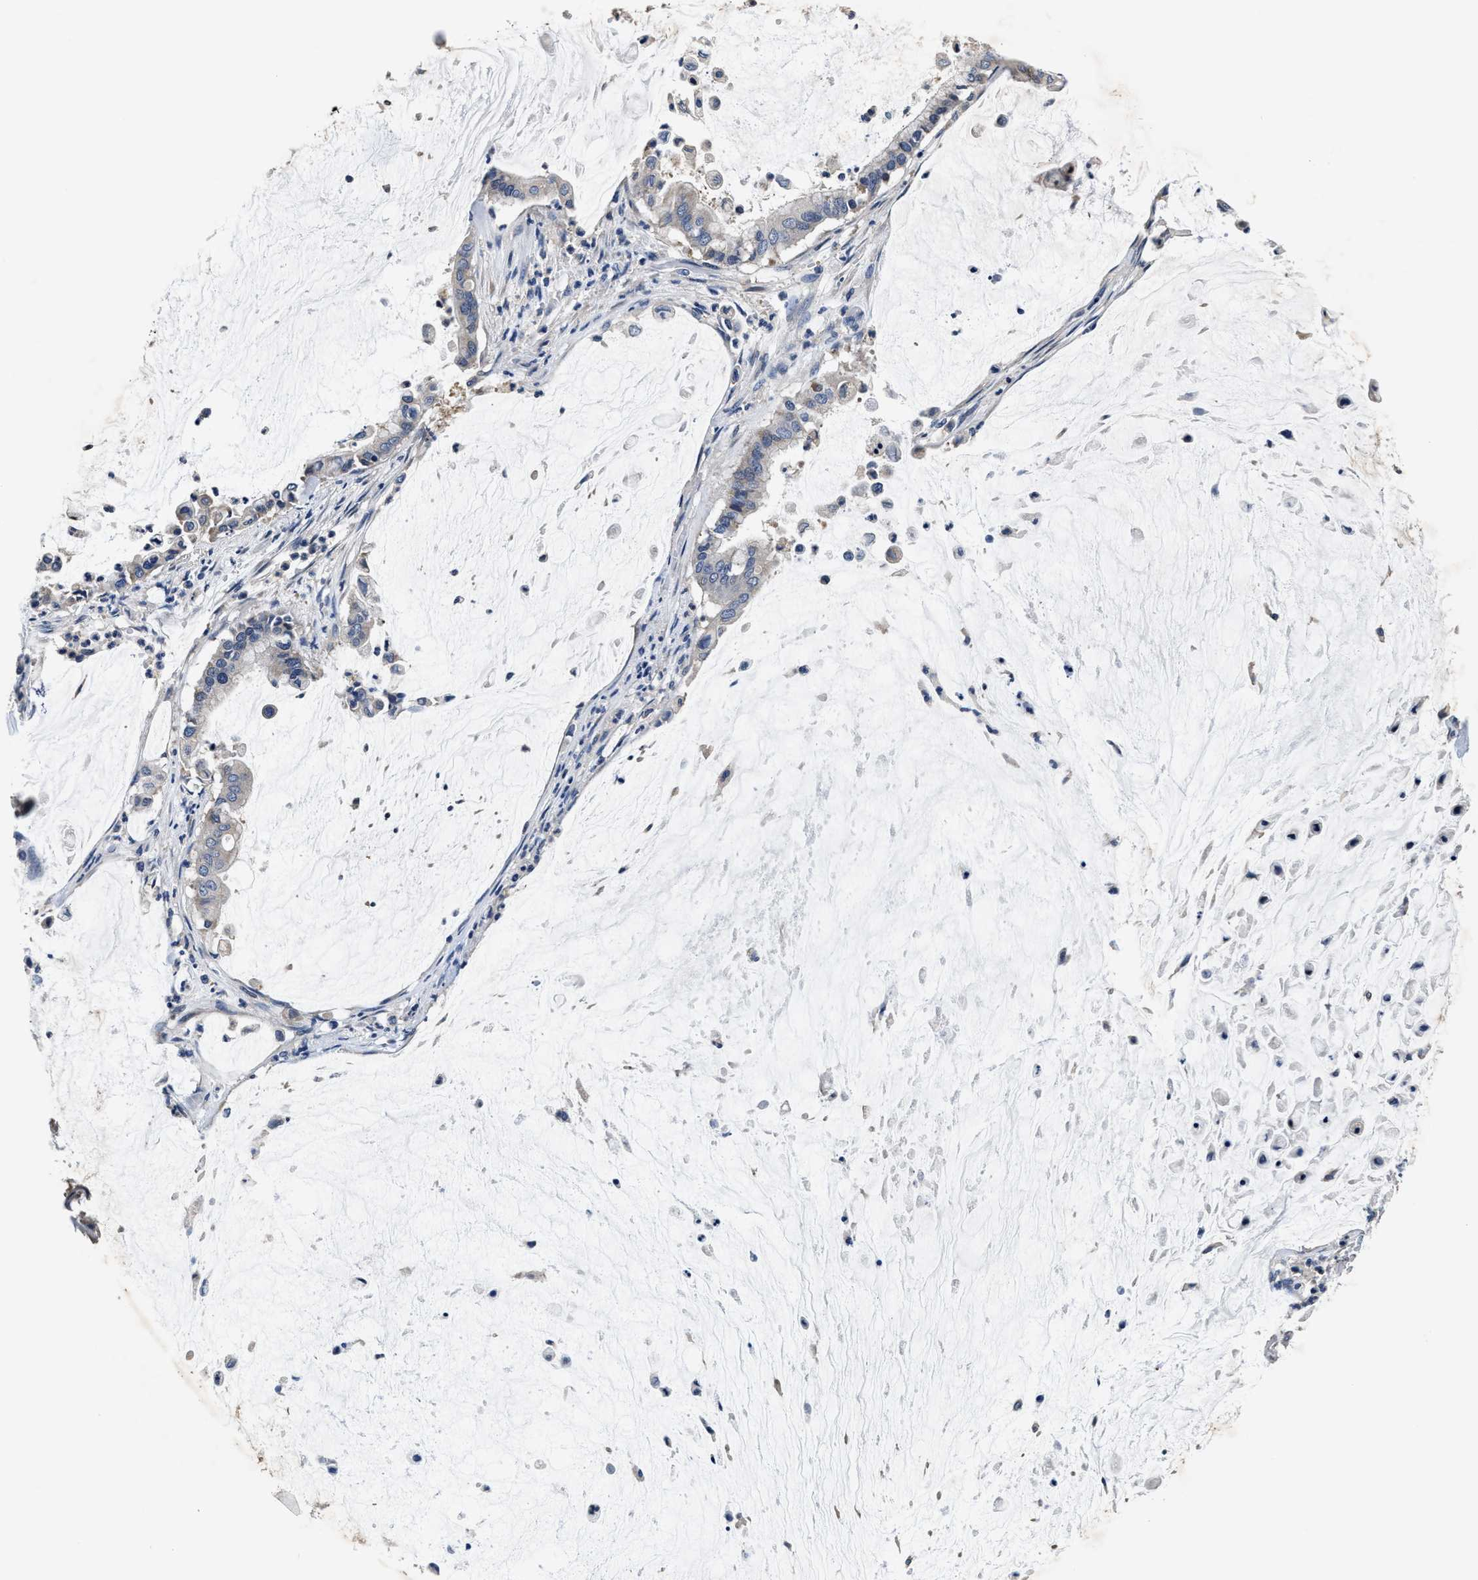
{"staining": {"intensity": "negative", "quantity": "none", "location": "none"}, "tissue": "pancreatic cancer", "cell_type": "Tumor cells", "image_type": "cancer", "snomed": [{"axis": "morphology", "description": "Adenocarcinoma, NOS"}, {"axis": "topography", "description": "Pancreas"}], "caption": "A micrograph of pancreatic adenocarcinoma stained for a protein reveals no brown staining in tumor cells.", "gene": "ANKIB1", "patient": {"sex": "male", "age": 41}}